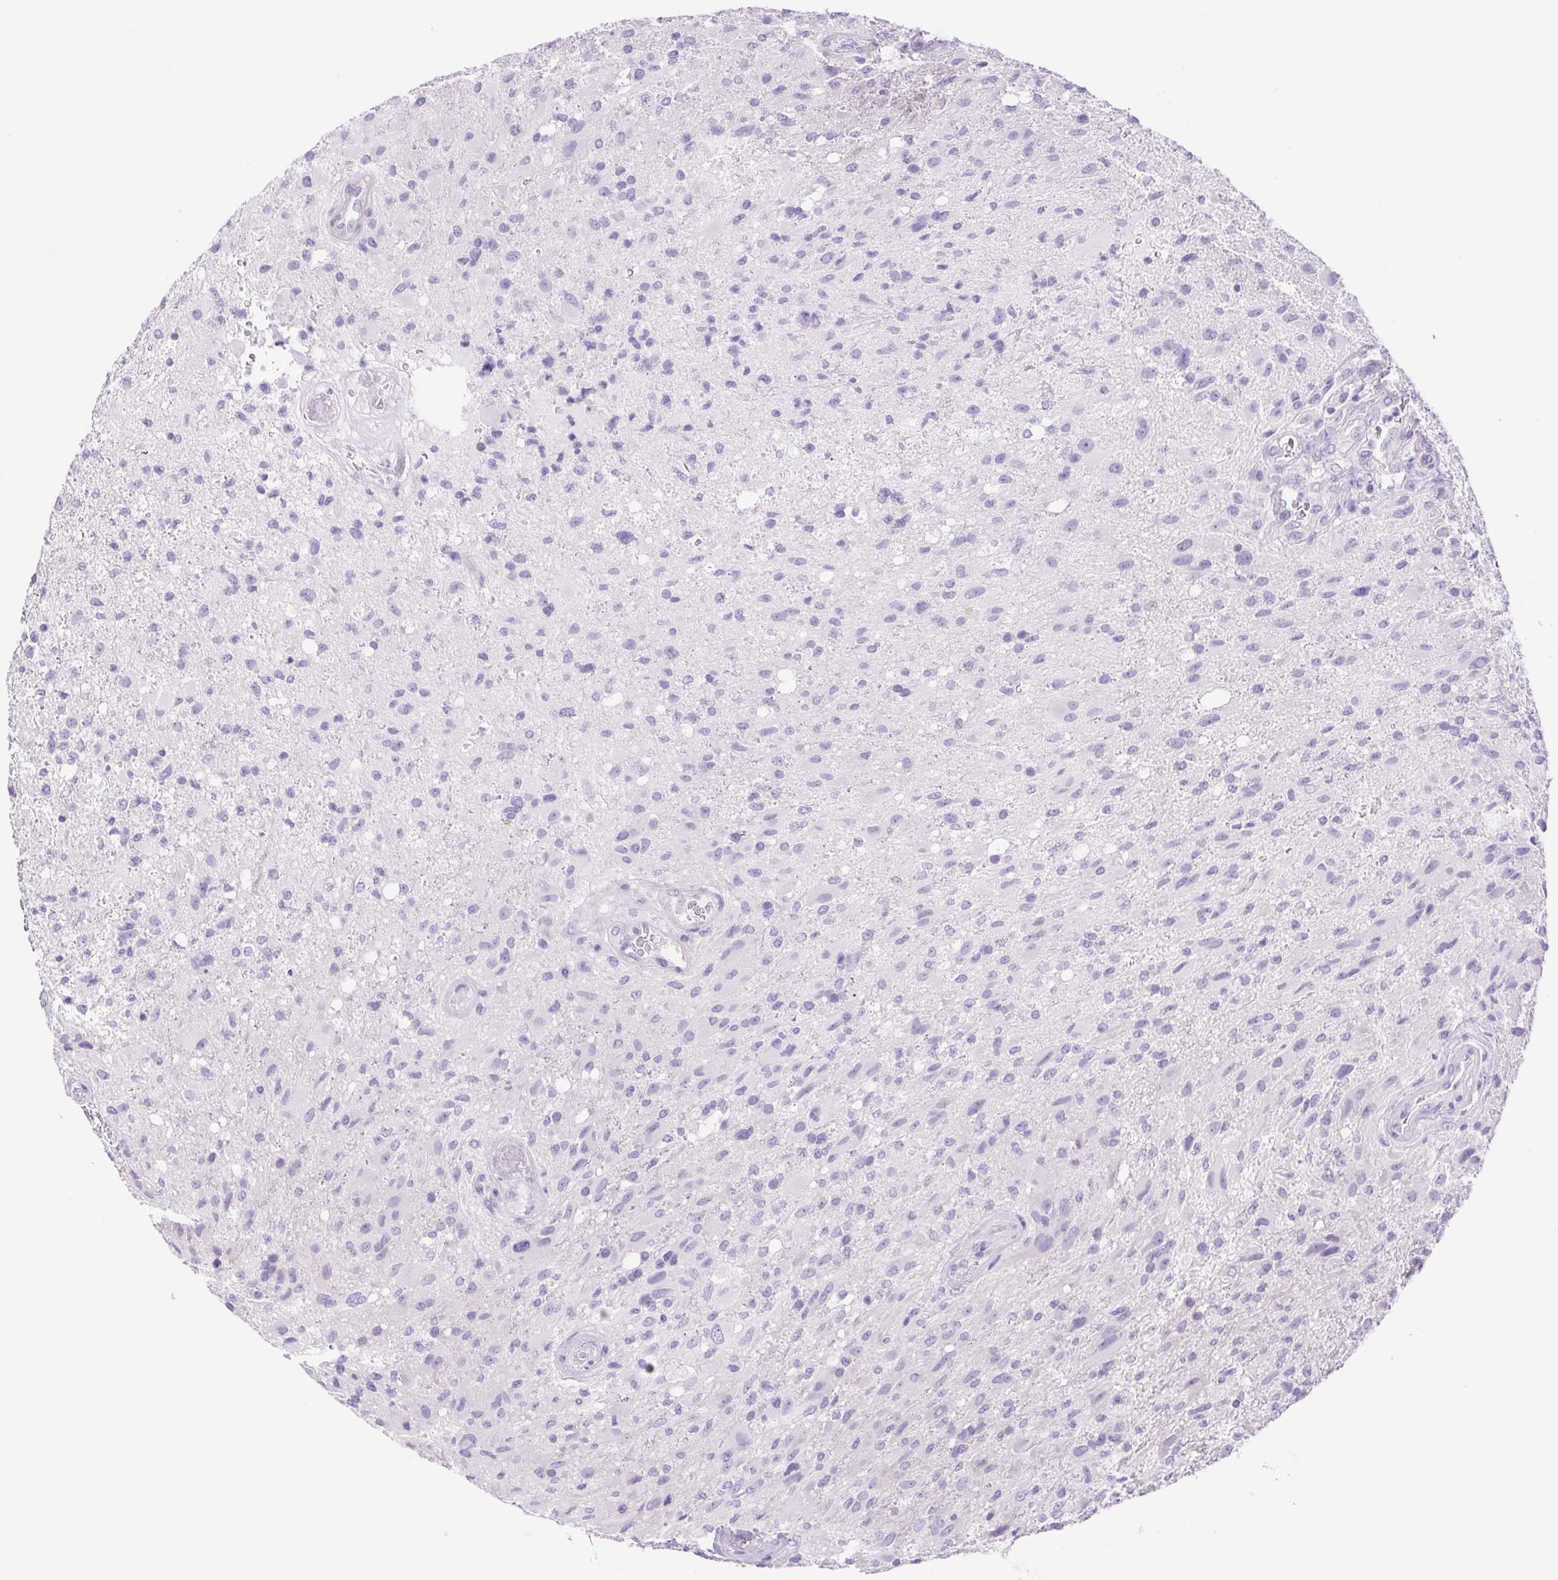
{"staining": {"intensity": "negative", "quantity": "none", "location": "none"}, "tissue": "glioma", "cell_type": "Tumor cells", "image_type": "cancer", "snomed": [{"axis": "morphology", "description": "Glioma, malignant, High grade"}, {"axis": "topography", "description": "Brain"}], "caption": "Tumor cells show no significant positivity in malignant glioma (high-grade).", "gene": "CDSN", "patient": {"sex": "male", "age": 53}}